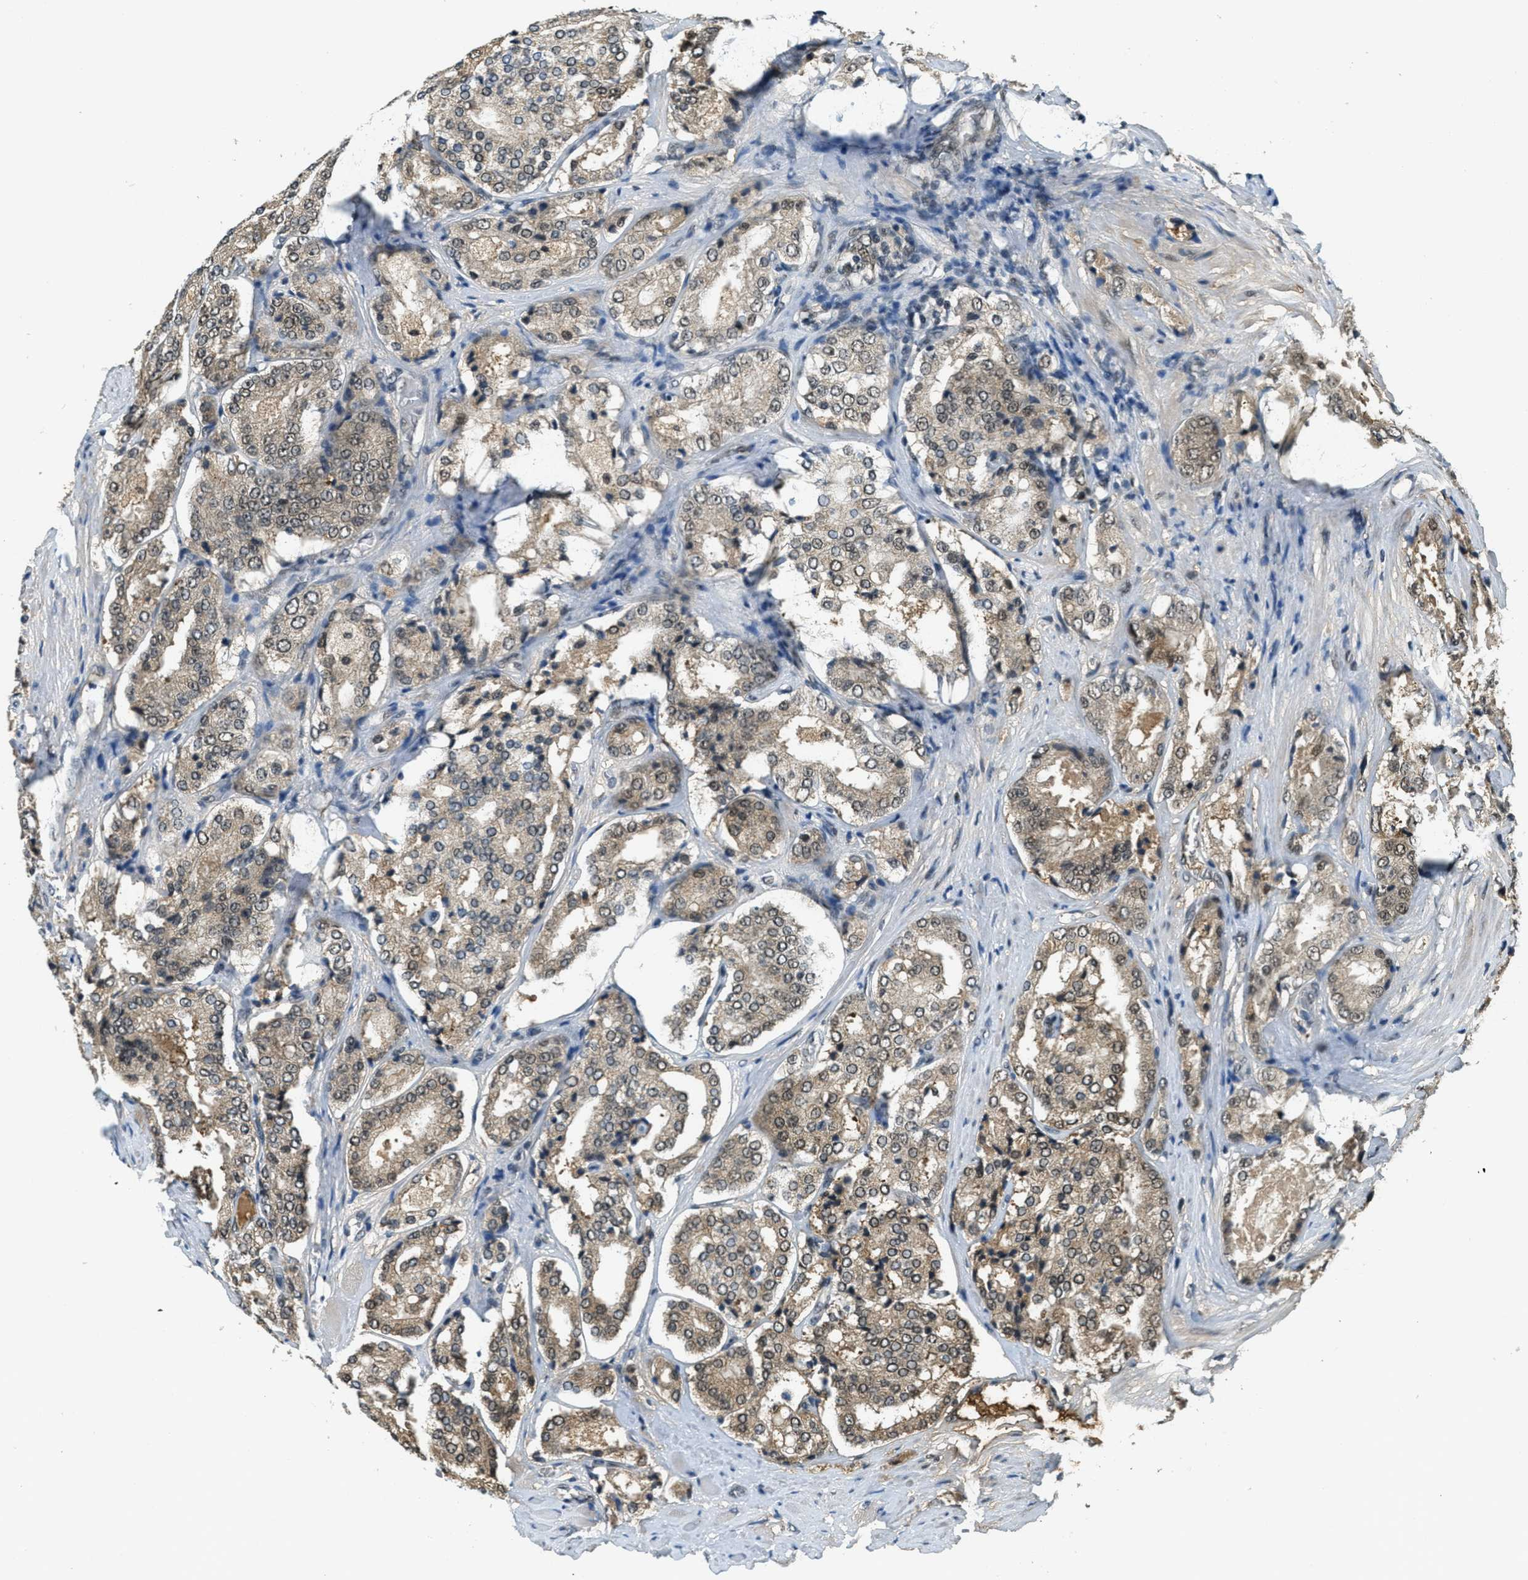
{"staining": {"intensity": "moderate", "quantity": ">75%", "location": "cytoplasmic/membranous,nuclear"}, "tissue": "prostate cancer", "cell_type": "Tumor cells", "image_type": "cancer", "snomed": [{"axis": "morphology", "description": "Adenocarcinoma, High grade"}, {"axis": "topography", "description": "Prostate"}], "caption": "IHC micrograph of human high-grade adenocarcinoma (prostate) stained for a protein (brown), which displays medium levels of moderate cytoplasmic/membranous and nuclear staining in approximately >75% of tumor cells.", "gene": "ZNF148", "patient": {"sex": "male", "age": 65}}